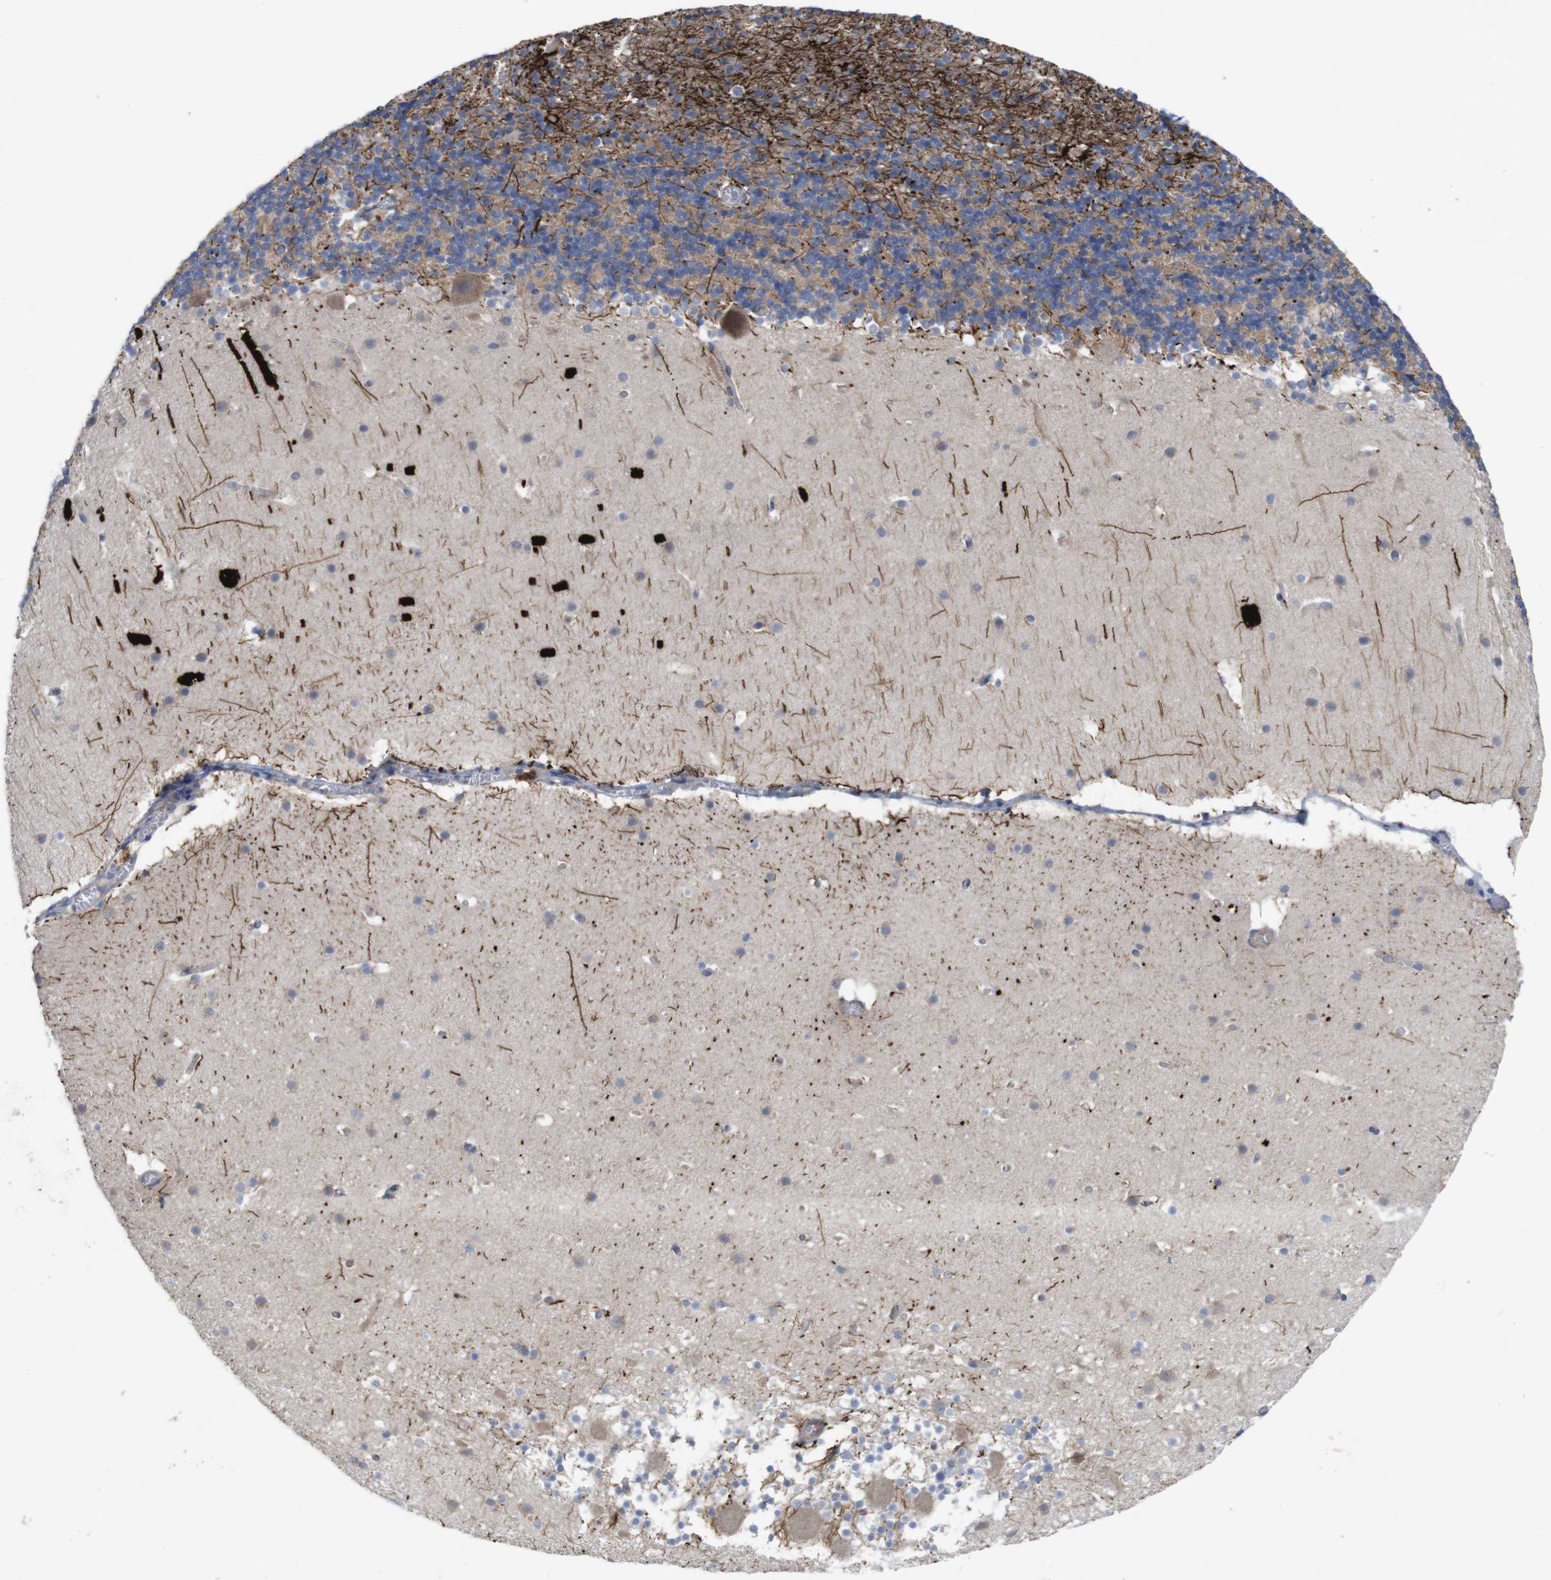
{"staining": {"intensity": "moderate", "quantity": ">75%", "location": "cytoplasmic/membranous"}, "tissue": "cerebellum", "cell_type": "Cells in granular layer", "image_type": "normal", "snomed": [{"axis": "morphology", "description": "Normal tissue, NOS"}, {"axis": "topography", "description": "Cerebellum"}], "caption": "Protein analysis of unremarkable cerebellum shows moderate cytoplasmic/membranous expression in about >75% of cells in granular layer. (Brightfield microscopy of DAB IHC at high magnification).", "gene": "KIDINS220", "patient": {"sex": "male", "age": 45}}